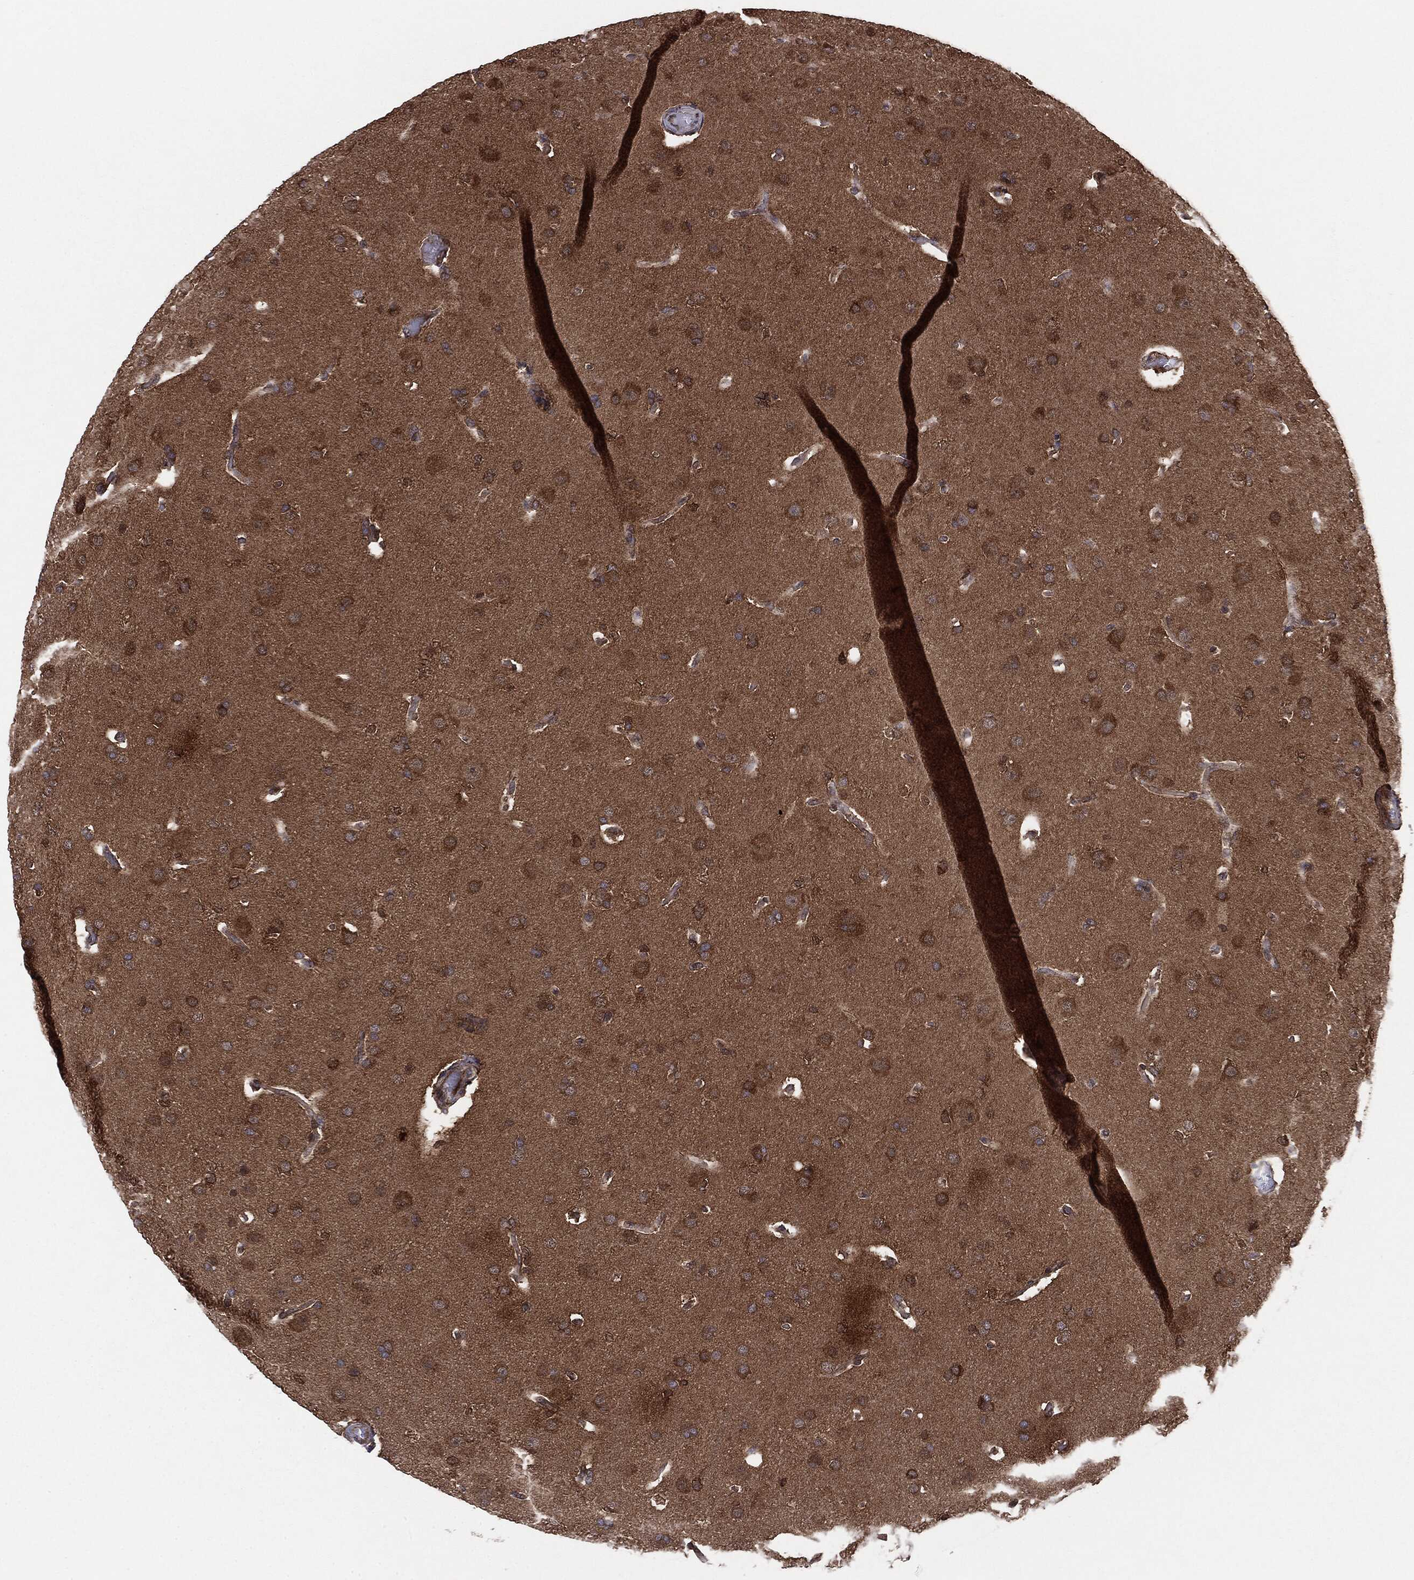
{"staining": {"intensity": "negative", "quantity": "none", "location": "none"}, "tissue": "glioma", "cell_type": "Tumor cells", "image_type": "cancer", "snomed": [{"axis": "morphology", "description": "Glioma, malignant, Low grade"}, {"axis": "topography", "description": "Brain"}], "caption": "Low-grade glioma (malignant) stained for a protein using immunohistochemistry (IHC) displays no positivity tumor cells.", "gene": "NME1", "patient": {"sex": "male", "age": 41}}